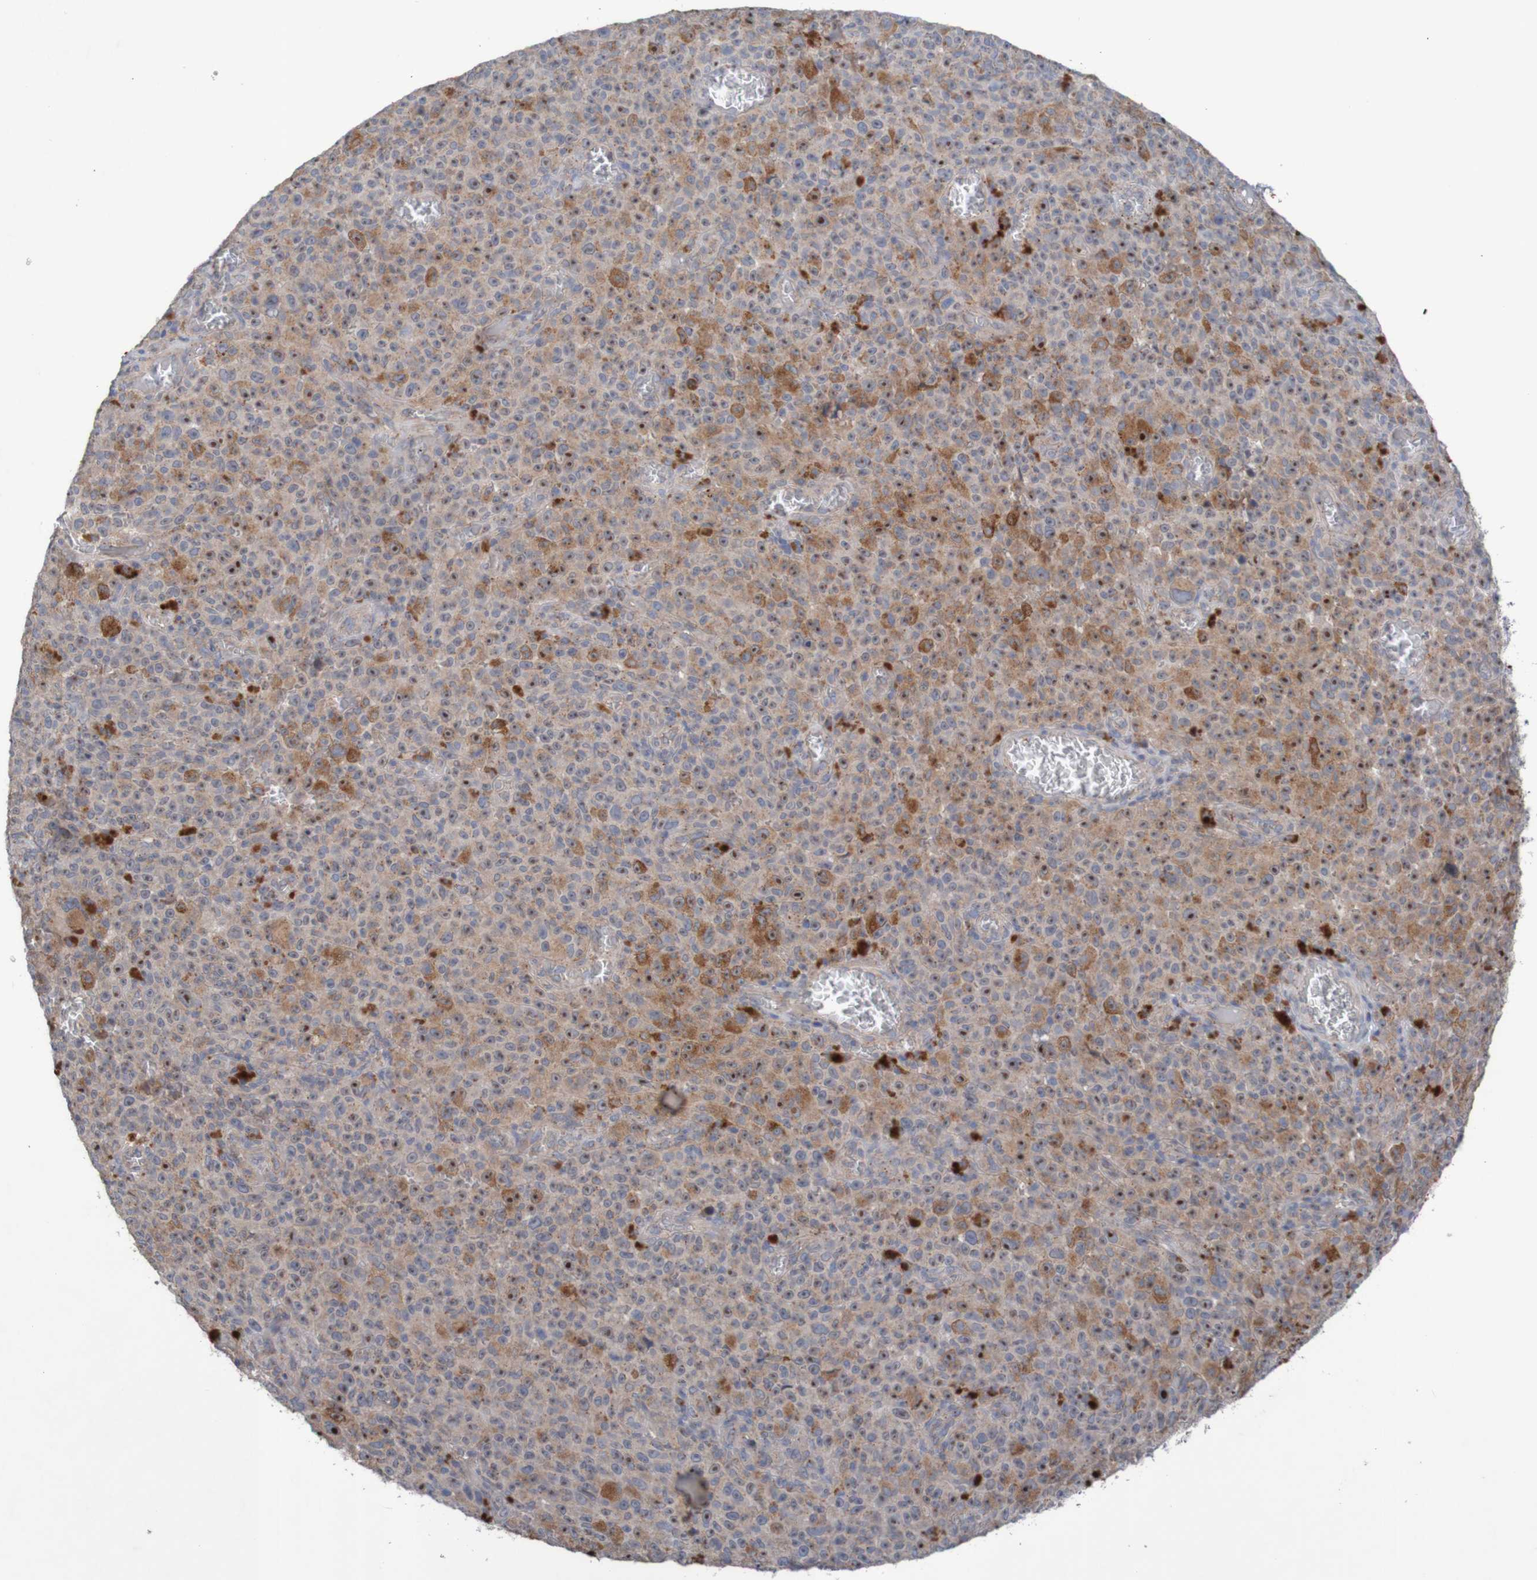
{"staining": {"intensity": "moderate", "quantity": "<25%", "location": "cytoplasmic/membranous"}, "tissue": "melanoma", "cell_type": "Tumor cells", "image_type": "cancer", "snomed": [{"axis": "morphology", "description": "Malignant melanoma, NOS"}, {"axis": "topography", "description": "Skin"}], "caption": "Brown immunohistochemical staining in melanoma displays moderate cytoplasmic/membranous positivity in about <25% of tumor cells.", "gene": "ANGPT4", "patient": {"sex": "female", "age": 82}}